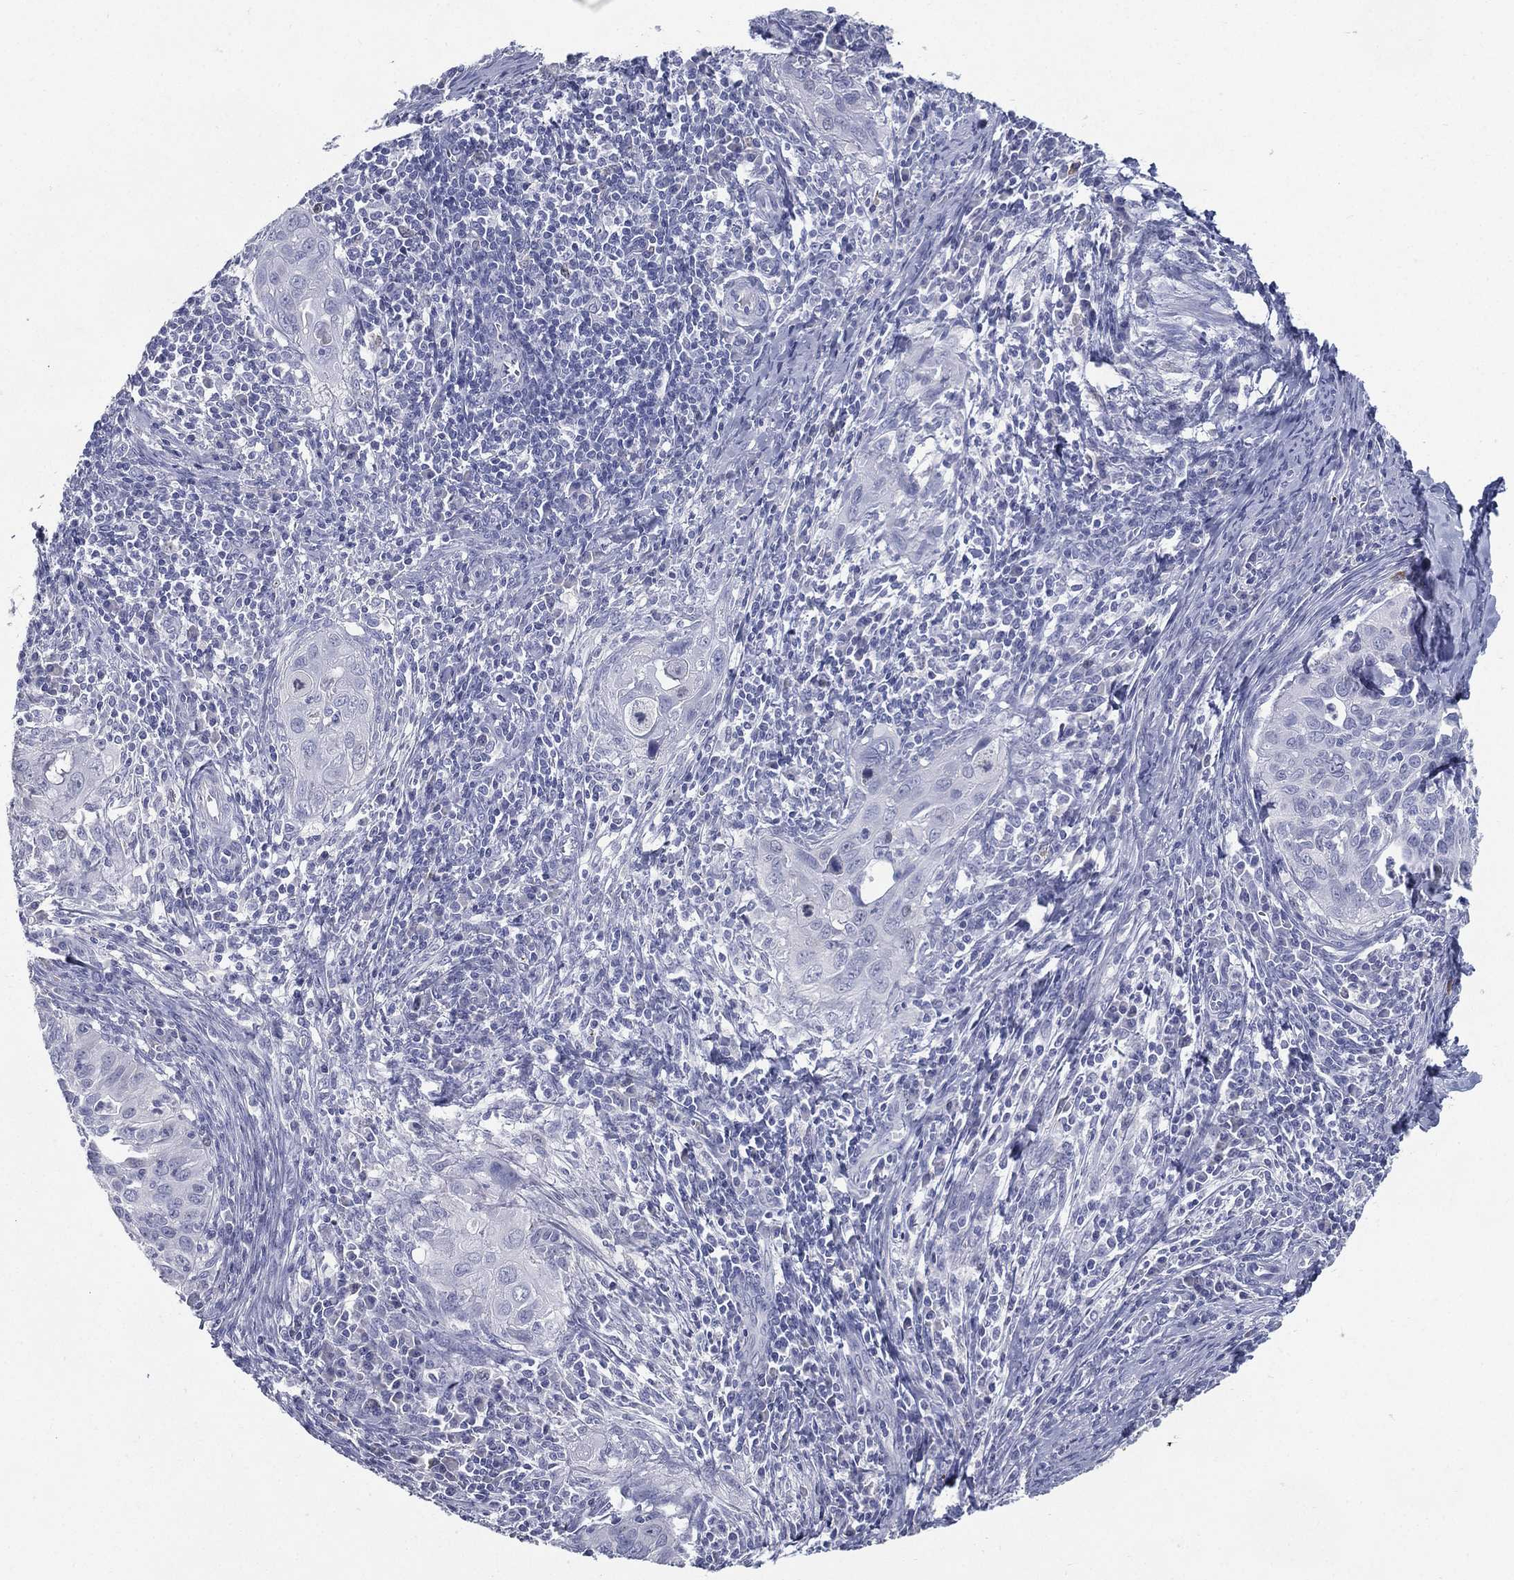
{"staining": {"intensity": "negative", "quantity": "none", "location": "none"}, "tissue": "cervical cancer", "cell_type": "Tumor cells", "image_type": "cancer", "snomed": [{"axis": "morphology", "description": "Squamous cell carcinoma, NOS"}, {"axis": "topography", "description": "Cervix"}], "caption": "A high-resolution histopathology image shows immunohistochemistry (IHC) staining of squamous cell carcinoma (cervical), which exhibits no significant expression in tumor cells. (Immunohistochemistry (ihc), brightfield microscopy, high magnification).", "gene": "KIF2C", "patient": {"sex": "female", "age": 26}}